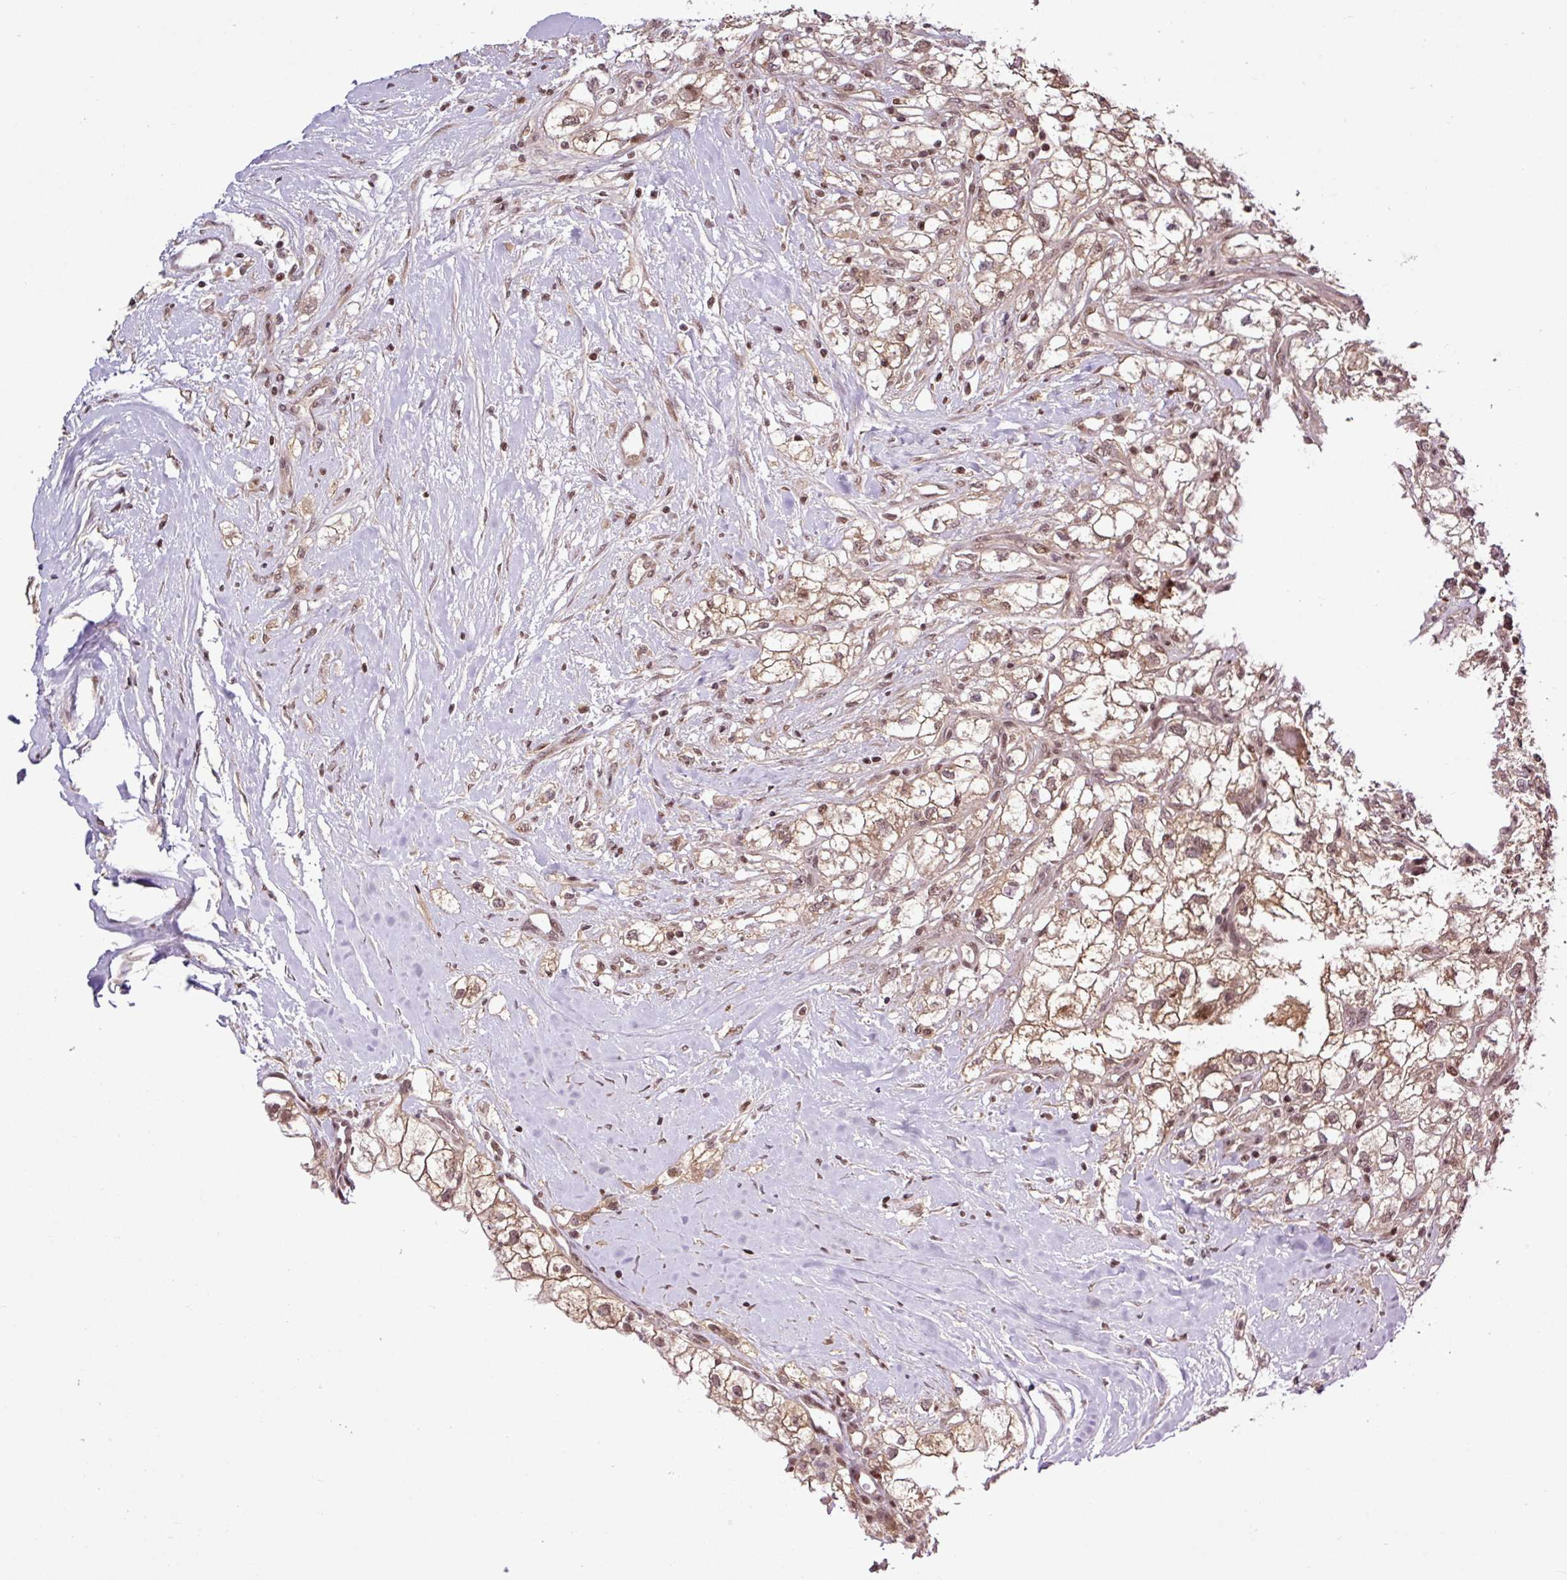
{"staining": {"intensity": "moderate", "quantity": ">75%", "location": "cytoplasmic/membranous,nuclear"}, "tissue": "renal cancer", "cell_type": "Tumor cells", "image_type": "cancer", "snomed": [{"axis": "morphology", "description": "Adenocarcinoma, NOS"}, {"axis": "topography", "description": "Kidney"}], "caption": "Renal adenocarcinoma stained for a protein reveals moderate cytoplasmic/membranous and nuclear positivity in tumor cells.", "gene": "ITPKC", "patient": {"sex": "male", "age": 59}}